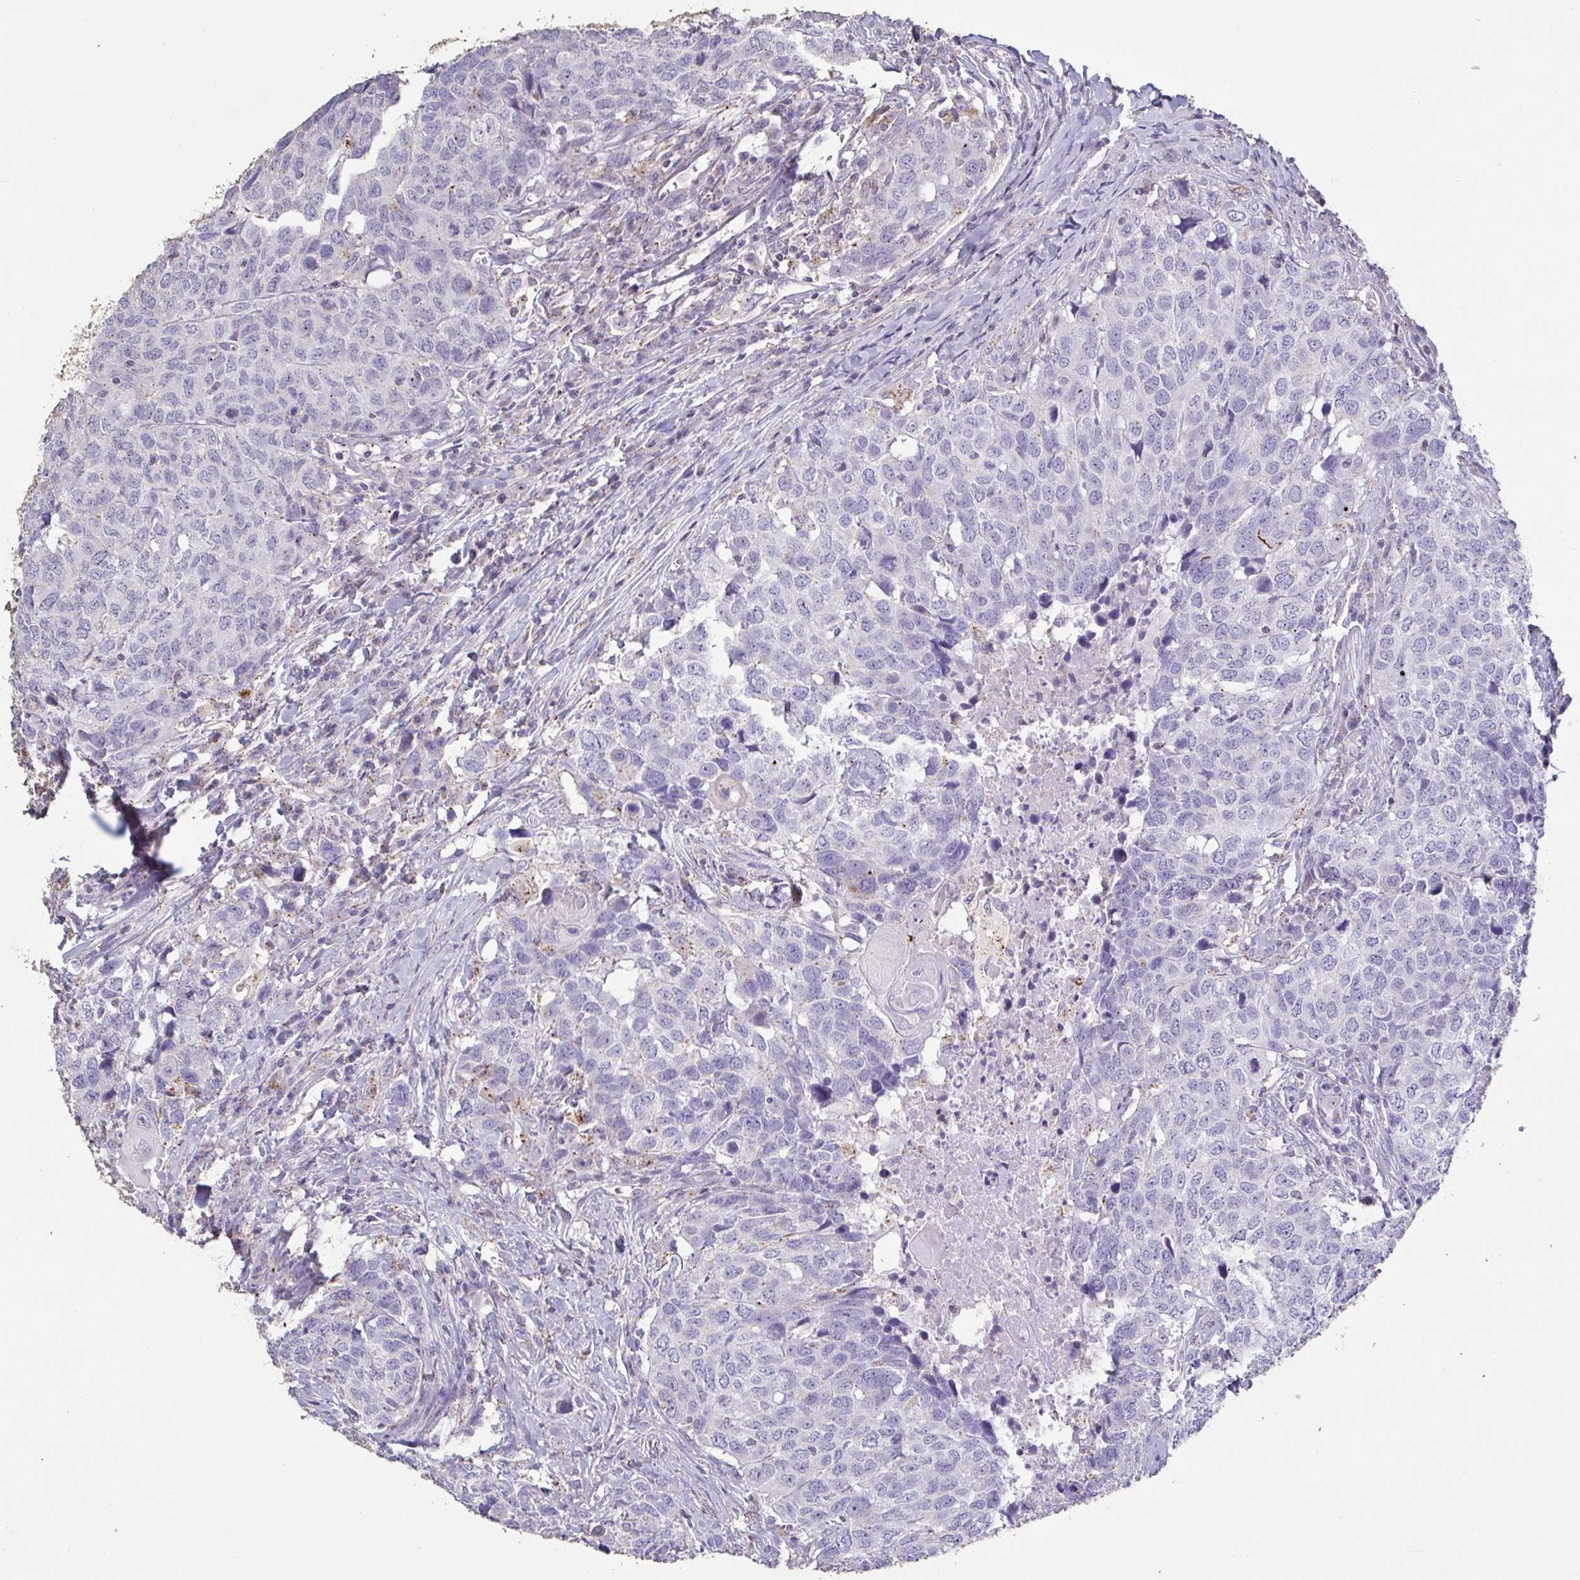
{"staining": {"intensity": "negative", "quantity": "none", "location": "none"}, "tissue": "head and neck cancer", "cell_type": "Tumor cells", "image_type": "cancer", "snomed": [{"axis": "morphology", "description": "Normal tissue, NOS"}, {"axis": "morphology", "description": "Squamous cell carcinoma, NOS"}, {"axis": "topography", "description": "Skeletal muscle"}, {"axis": "topography", "description": "Vascular tissue"}, {"axis": "topography", "description": "Peripheral nerve tissue"}, {"axis": "topography", "description": "Head-Neck"}], "caption": "A micrograph of squamous cell carcinoma (head and neck) stained for a protein reveals no brown staining in tumor cells. (Brightfield microscopy of DAB (3,3'-diaminobenzidine) immunohistochemistry (IHC) at high magnification).", "gene": "CHMP5", "patient": {"sex": "male", "age": 66}}